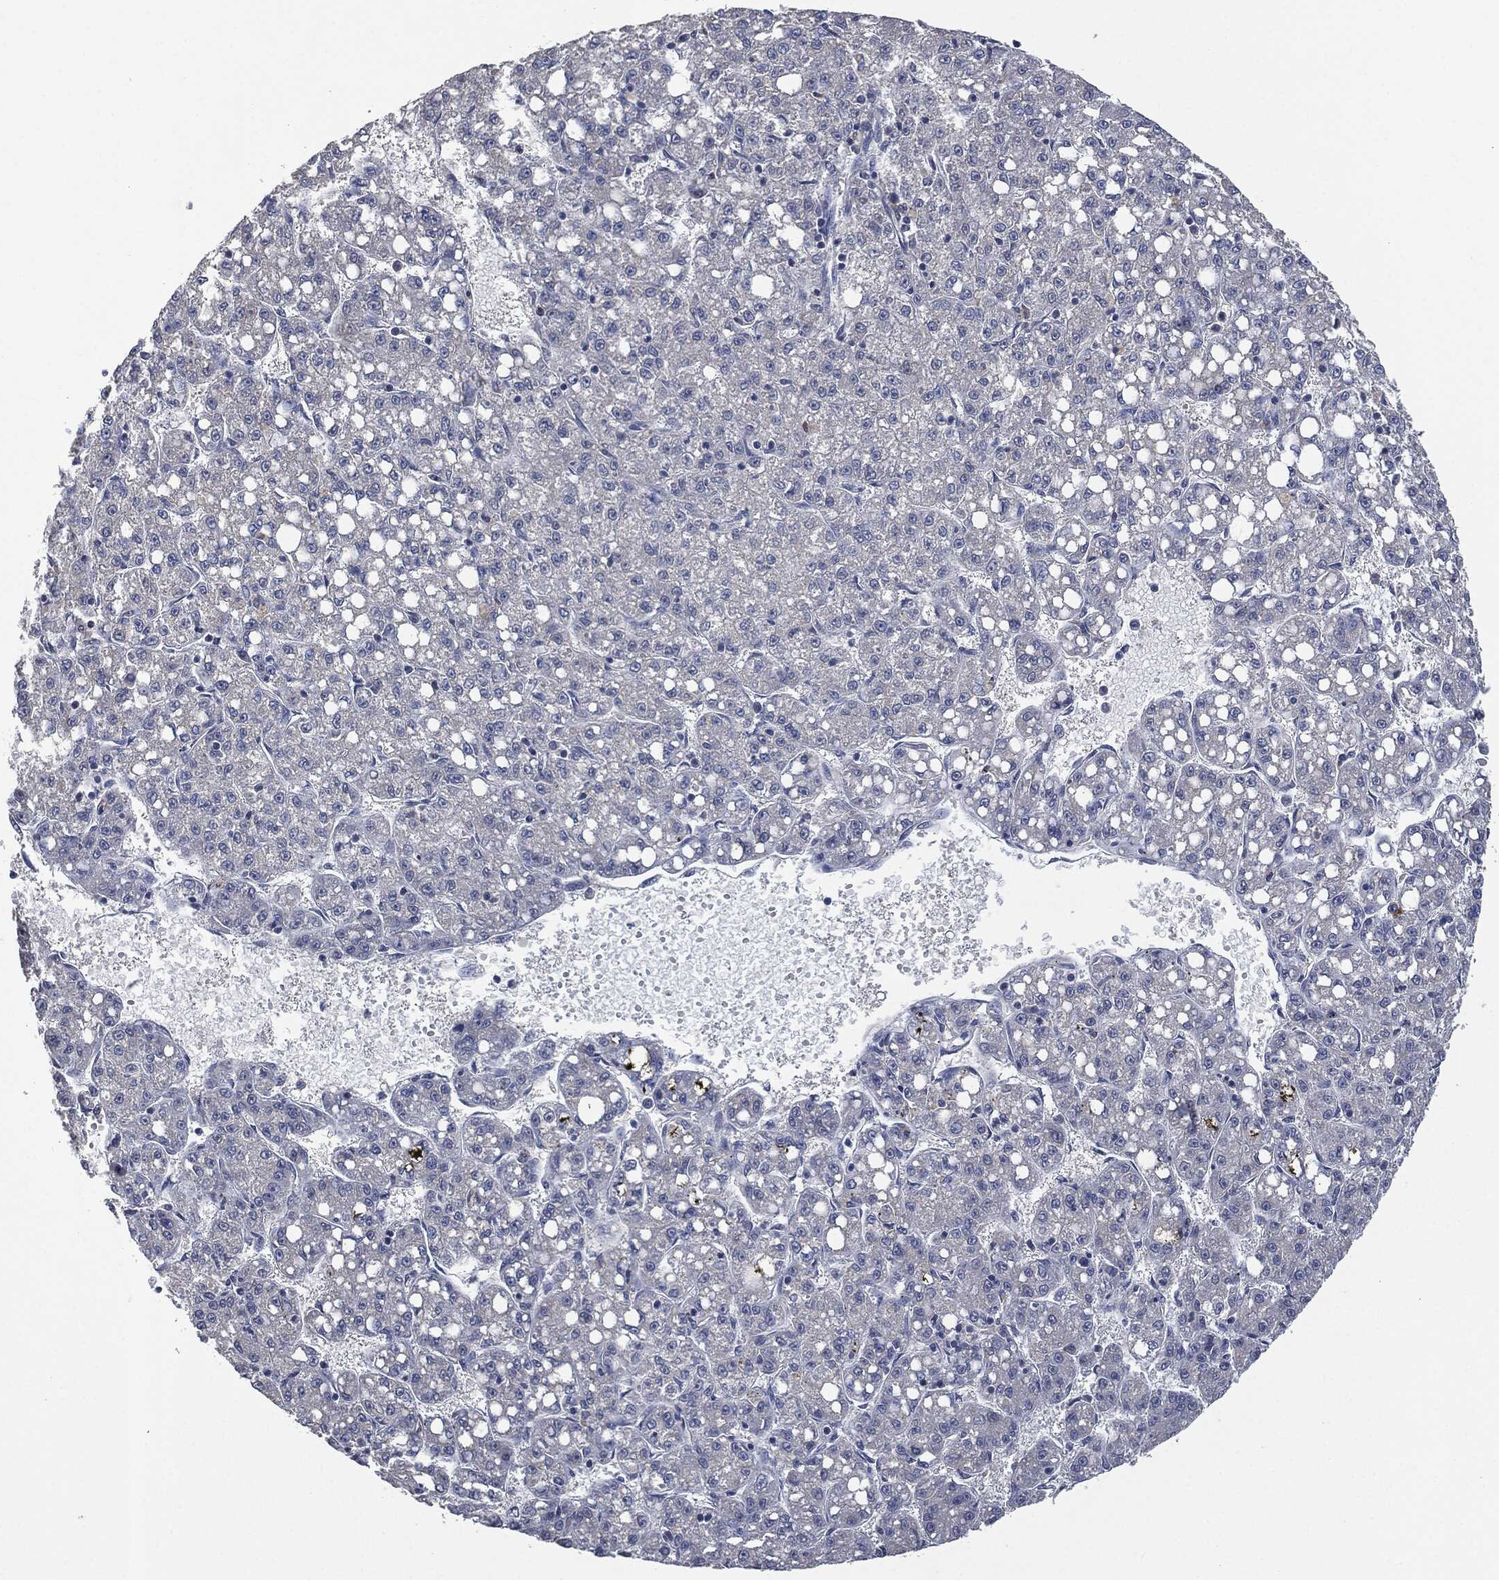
{"staining": {"intensity": "negative", "quantity": "none", "location": "none"}, "tissue": "liver cancer", "cell_type": "Tumor cells", "image_type": "cancer", "snomed": [{"axis": "morphology", "description": "Carcinoma, Hepatocellular, NOS"}, {"axis": "topography", "description": "Liver"}], "caption": "Micrograph shows no protein positivity in tumor cells of liver cancer (hepatocellular carcinoma) tissue.", "gene": "IL1RN", "patient": {"sex": "female", "age": 65}}